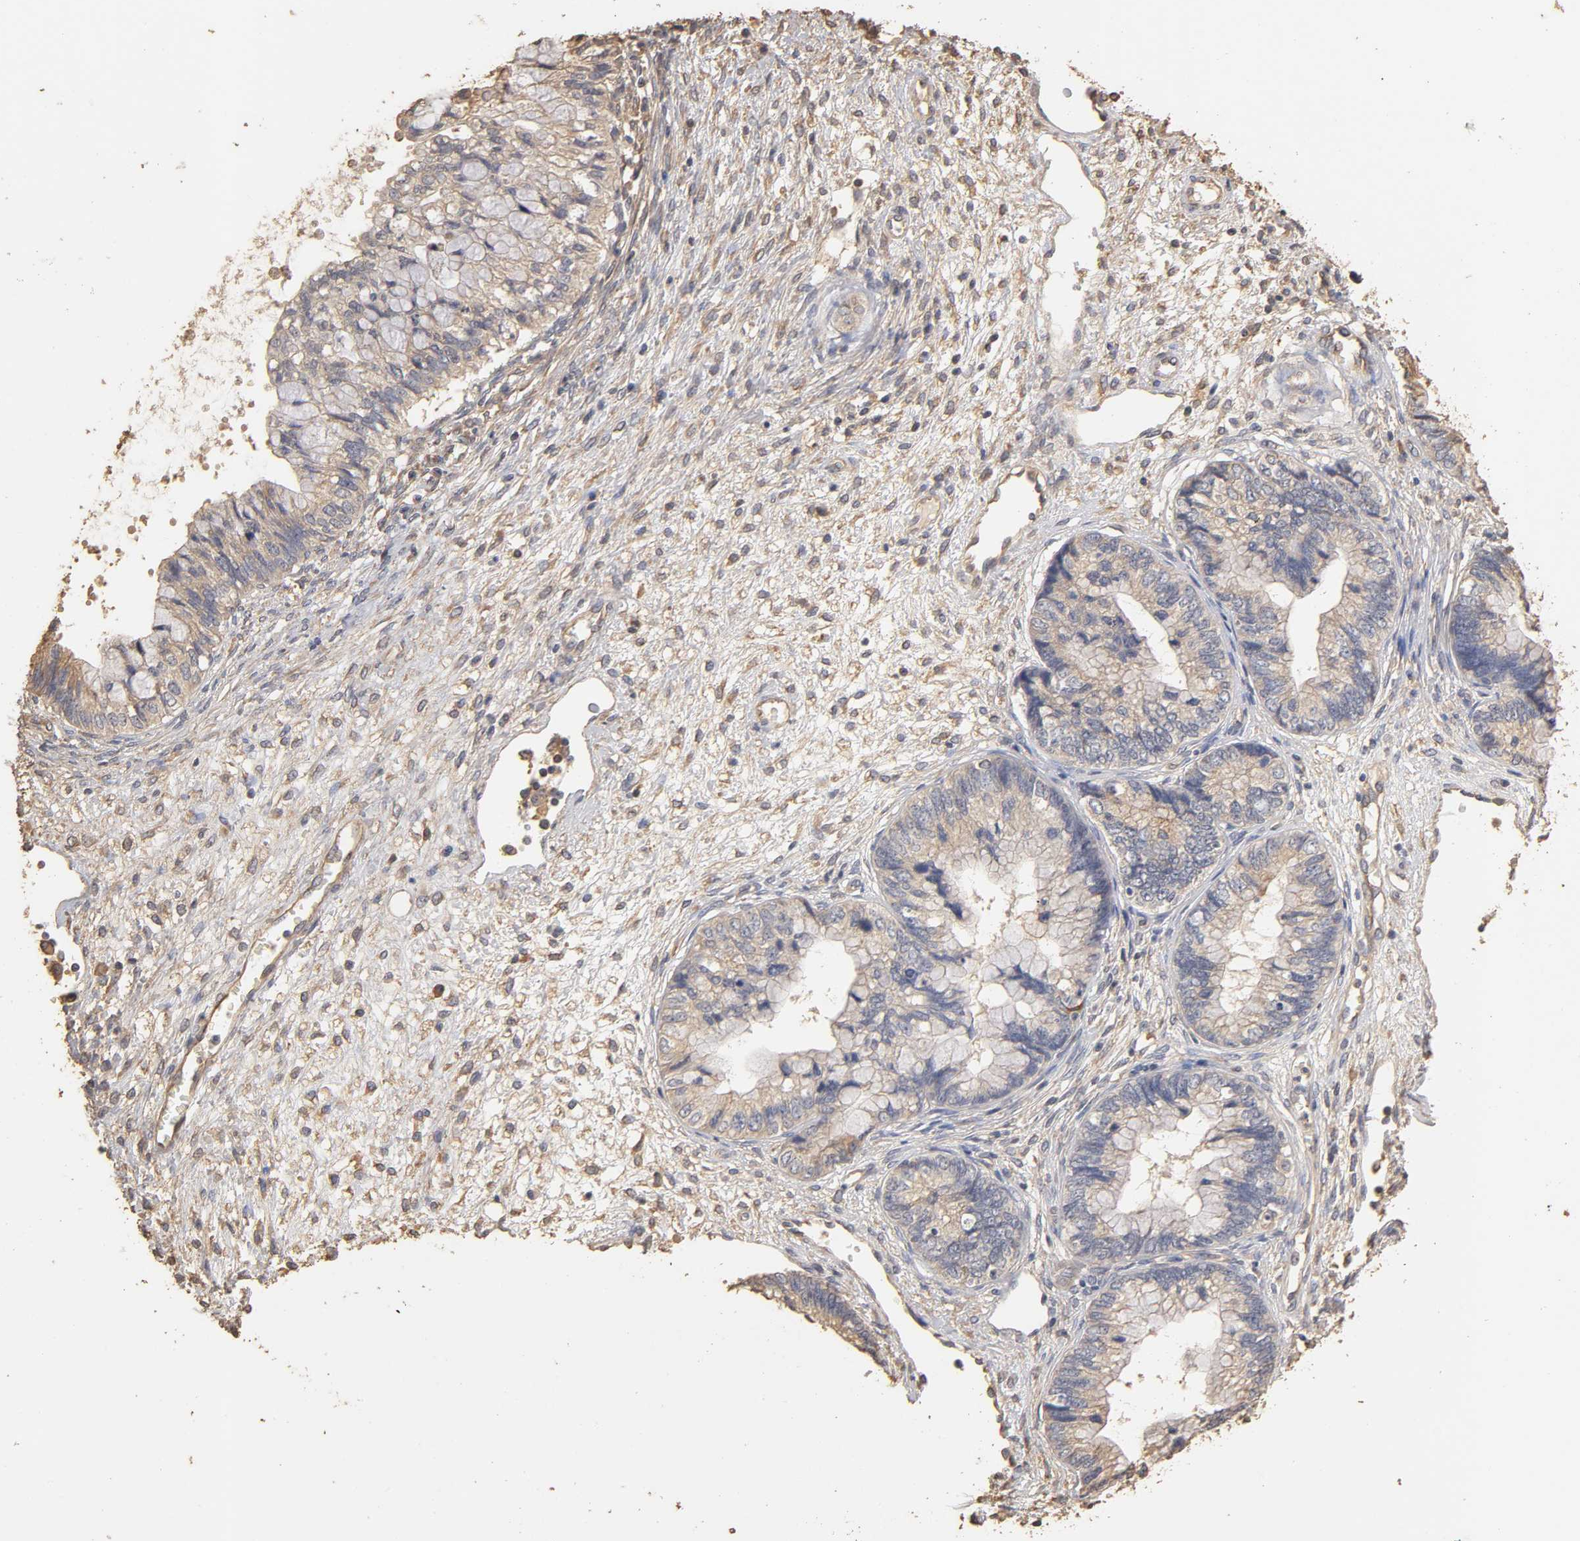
{"staining": {"intensity": "moderate", "quantity": "<25%", "location": "cytoplasmic/membranous"}, "tissue": "cervical cancer", "cell_type": "Tumor cells", "image_type": "cancer", "snomed": [{"axis": "morphology", "description": "Adenocarcinoma, NOS"}, {"axis": "topography", "description": "Cervix"}], "caption": "An IHC photomicrograph of tumor tissue is shown. Protein staining in brown highlights moderate cytoplasmic/membranous positivity in cervical adenocarcinoma within tumor cells.", "gene": "VSIG4", "patient": {"sex": "female", "age": 44}}